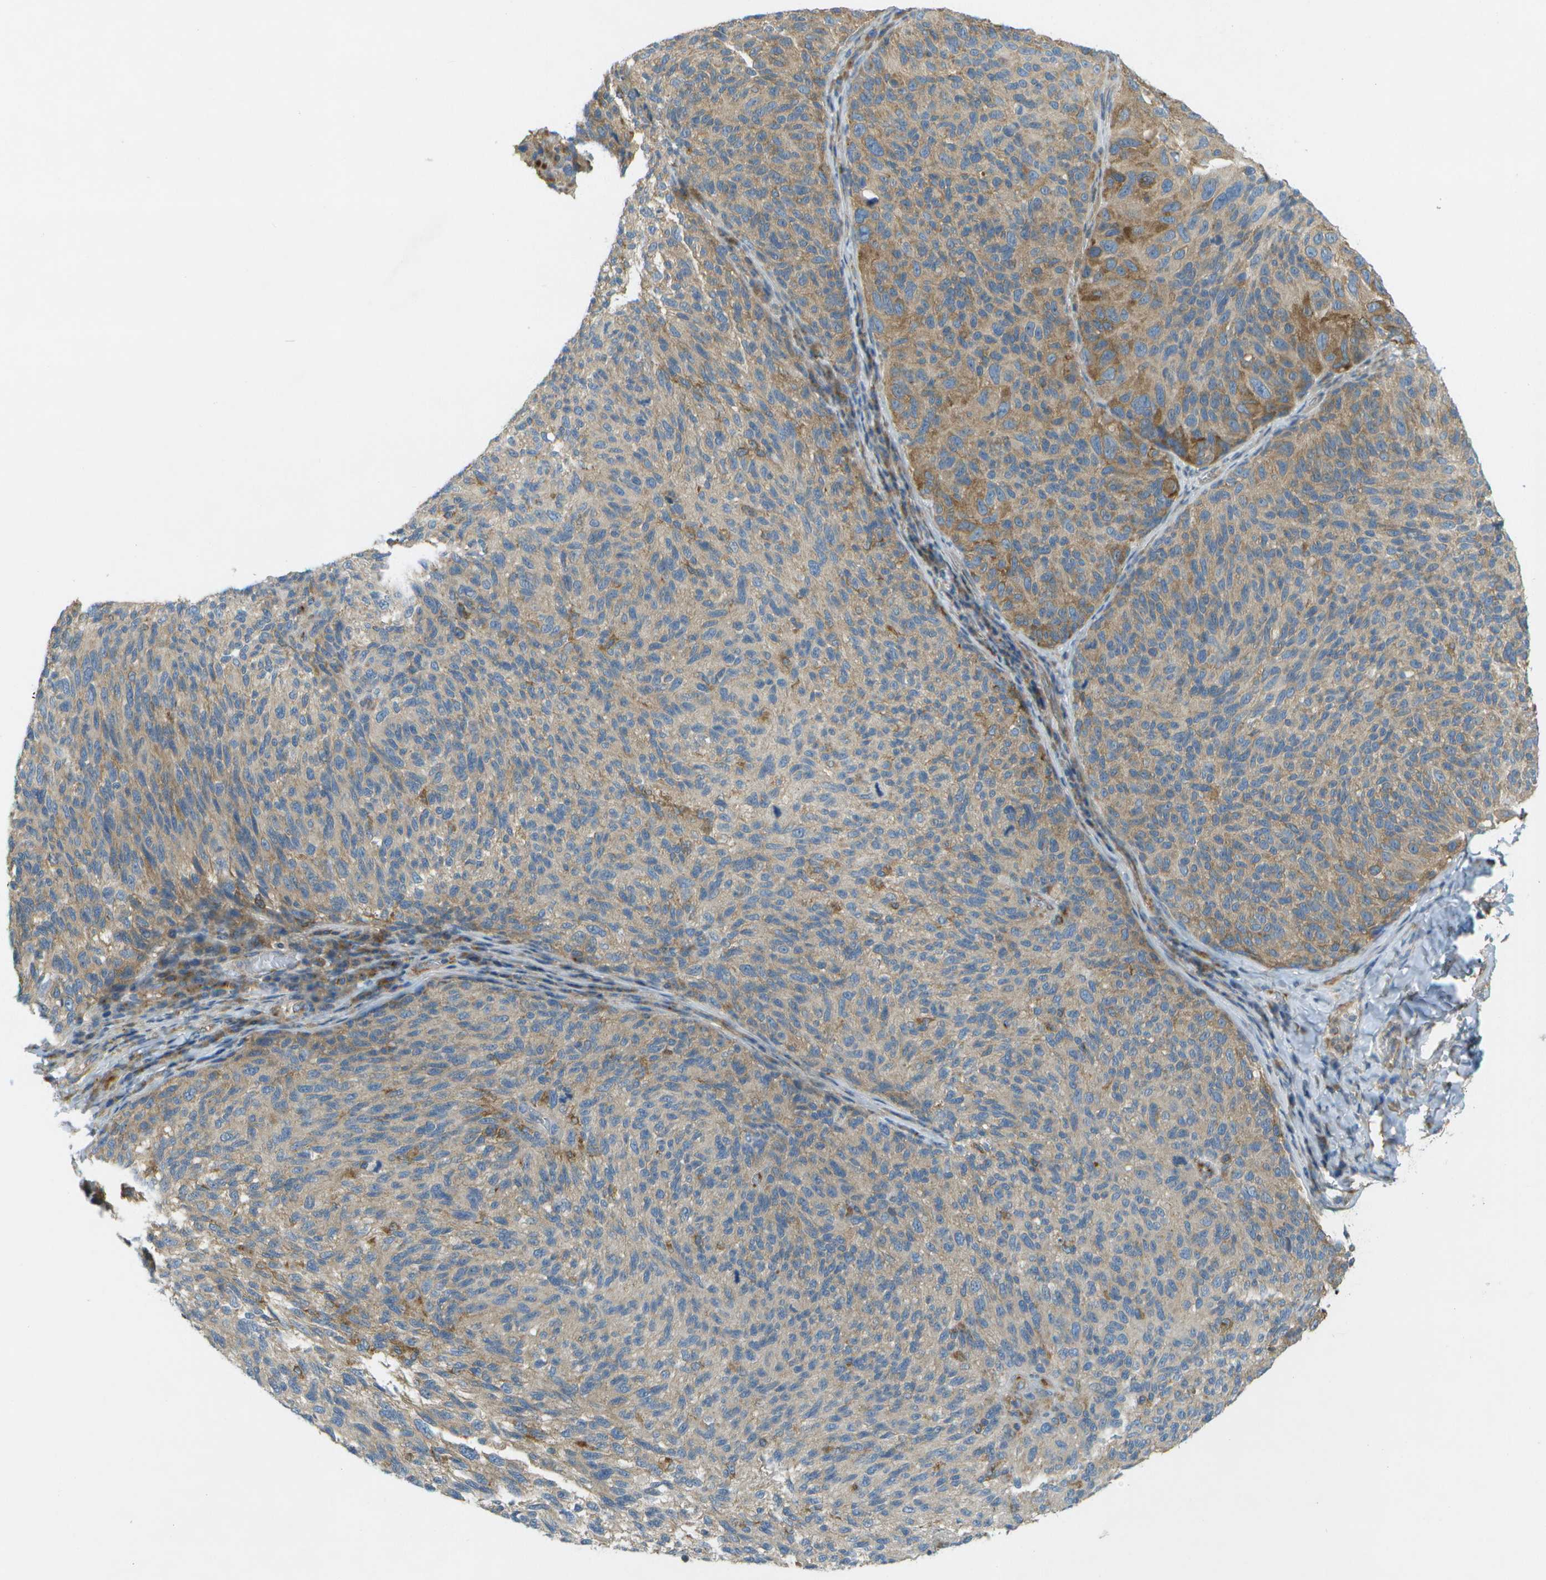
{"staining": {"intensity": "moderate", "quantity": "<25%", "location": "cytoplasmic/membranous"}, "tissue": "melanoma", "cell_type": "Tumor cells", "image_type": "cancer", "snomed": [{"axis": "morphology", "description": "Malignant melanoma, NOS"}, {"axis": "topography", "description": "Skin"}], "caption": "Immunohistochemistry of melanoma displays low levels of moderate cytoplasmic/membranous expression in approximately <25% of tumor cells.", "gene": "WNK2", "patient": {"sex": "female", "age": 73}}